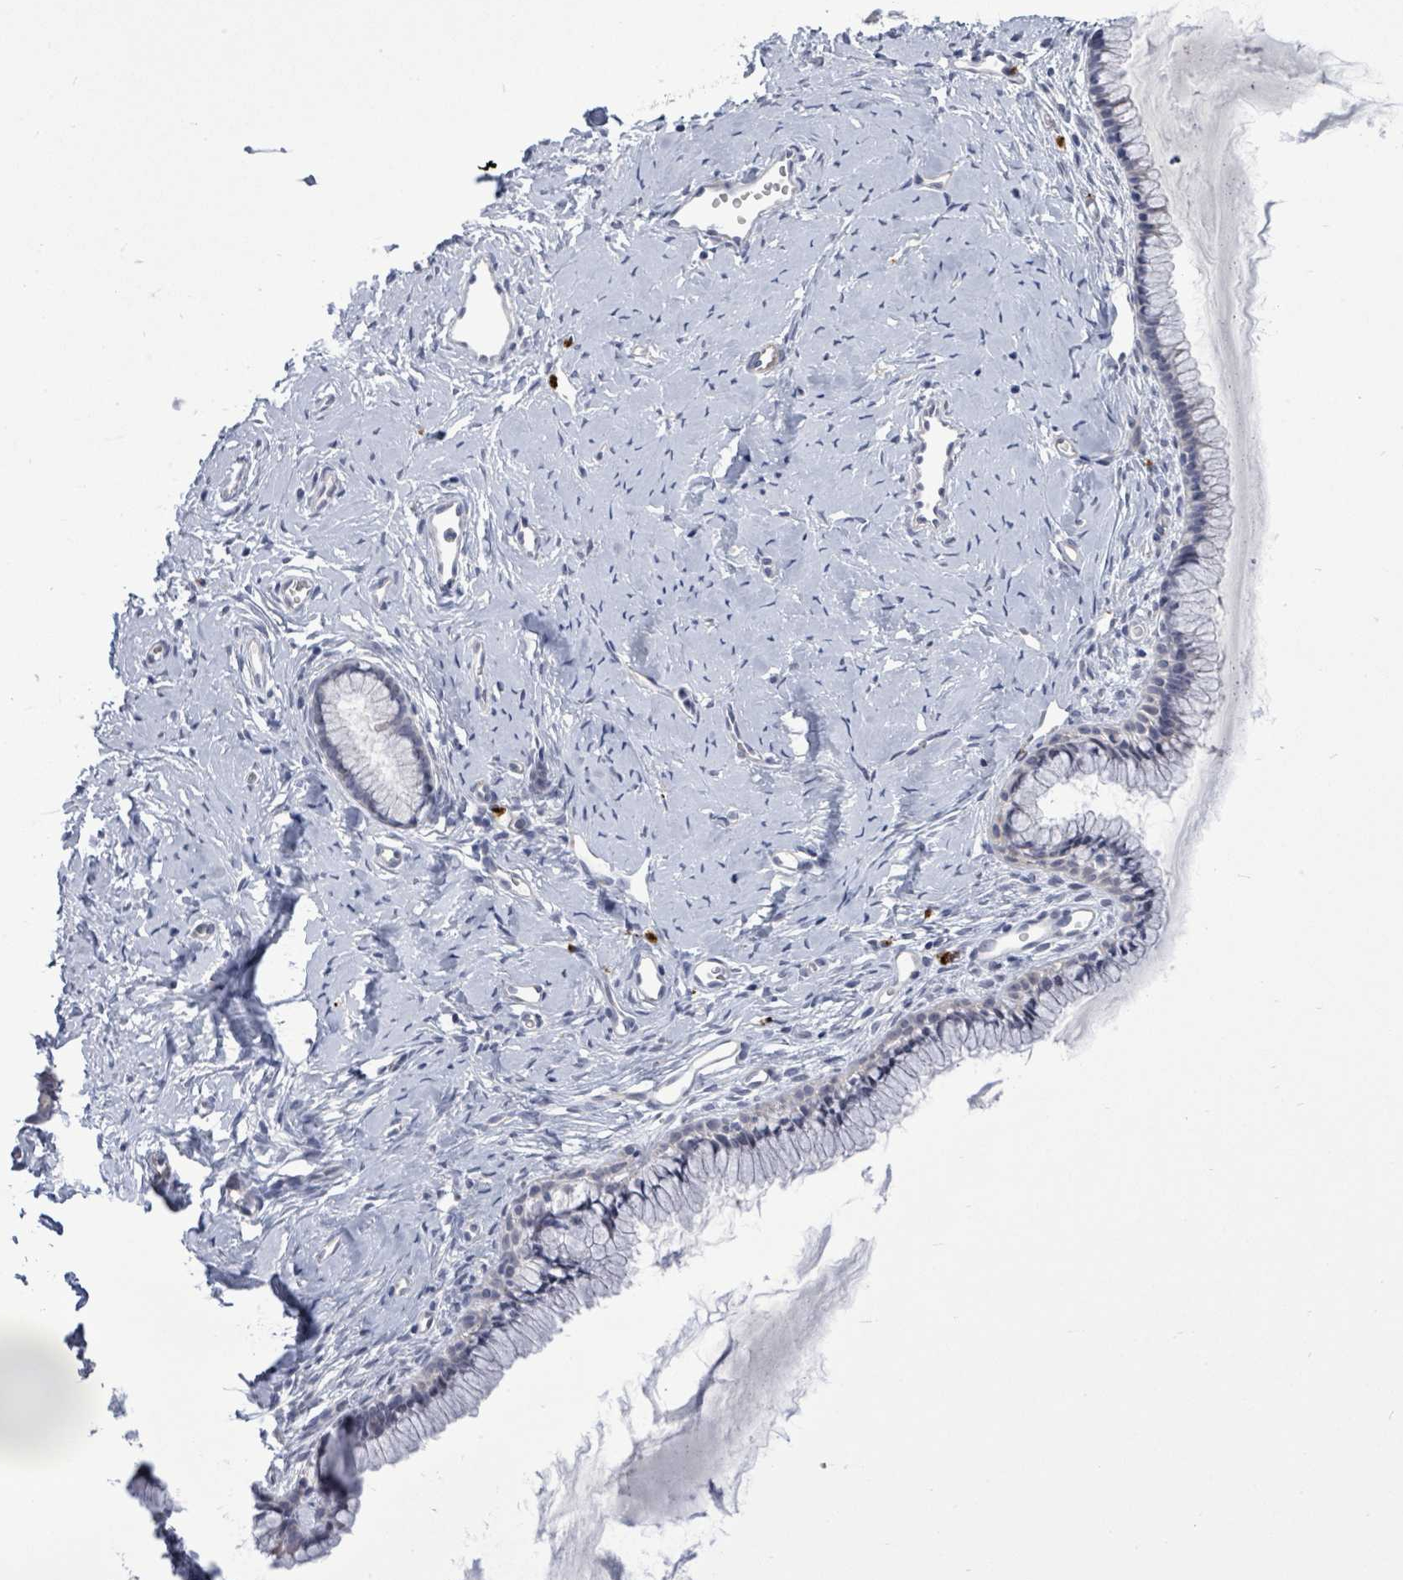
{"staining": {"intensity": "negative", "quantity": "none", "location": "none"}, "tissue": "cervix", "cell_type": "Glandular cells", "image_type": "normal", "snomed": [{"axis": "morphology", "description": "Normal tissue, NOS"}, {"axis": "topography", "description": "Cervix"}], "caption": "High power microscopy histopathology image of an immunohistochemistry image of unremarkable cervix, revealing no significant expression in glandular cells. (DAB immunohistochemistry visualized using brightfield microscopy, high magnification).", "gene": "CT45A10", "patient": {"sex": "female", "age": 40}}